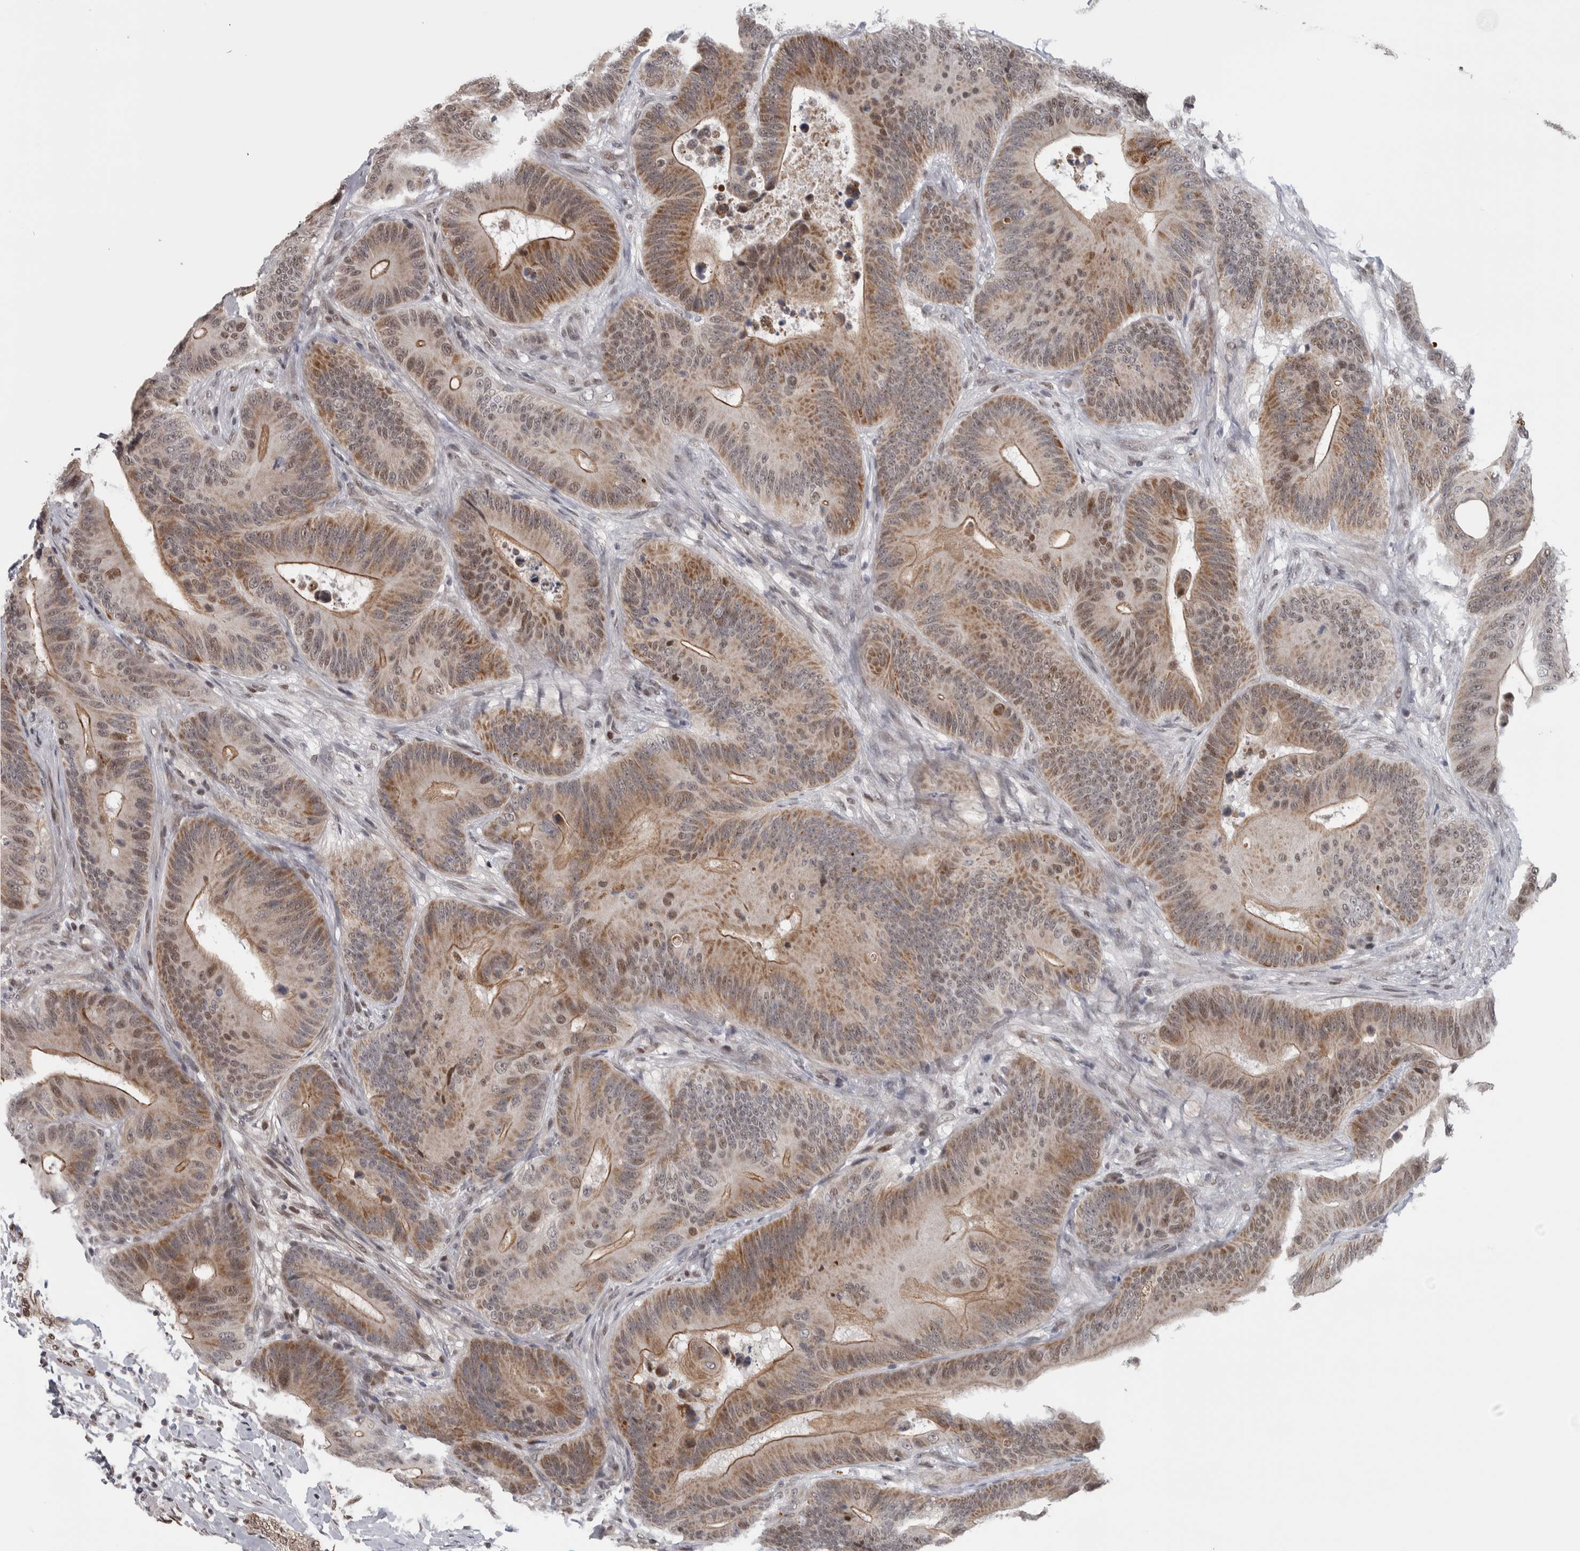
{"staining": {"intensity": "moderate", "quantity": ">75%", "location": "cytoplasmic/membranous,nuclear"}, "tissue": "colorectal cancer", "cell_type": "Tumor cells", "image_type": "cancer", "snomed": [{"axis": "morphology", "description": "Adenocarcinoma, NOS"}, {"axis": "topography", "description": "Colon"}], "caption": "Tumor cells demonstrate moderate cytoplasmic/membranous and nuclear staining in approximately >75% of cells in colorectal cancer (adenocarcinoma).", "gene": "HEXIM2", "patient": {"sex": "male", "age": 83}}